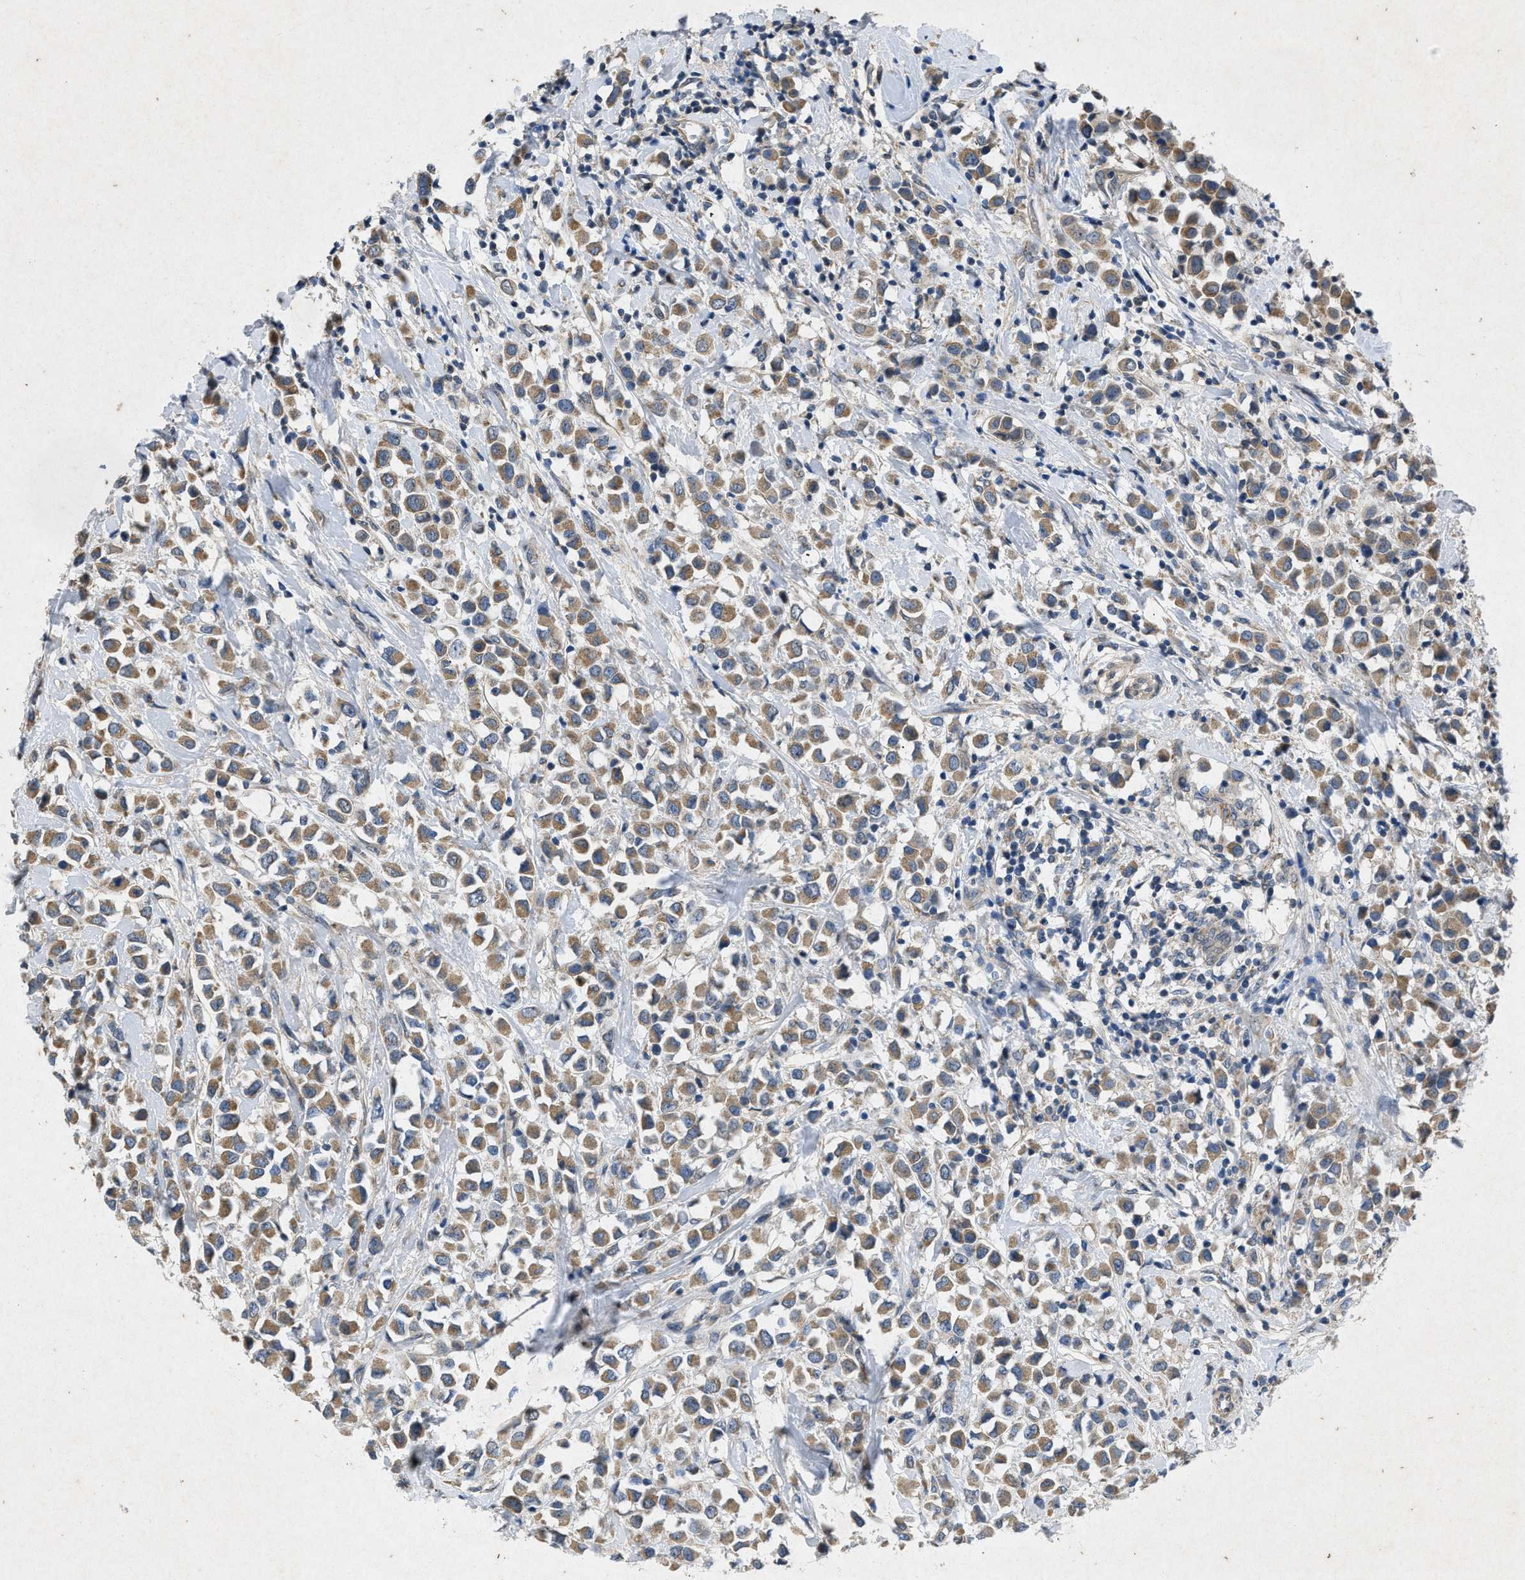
{"staining": {"intensity": "moderate", "quantity": ">75%", "location": "cytoplasmic/membranous"}, "tissue": "breast cancer", "cell_type": "Tumor cells", "image_type": "cancer", "snomed": [{"axis": "morphology", "description": "Duct carcinoma"}, {"axis": "topography", "description": "Breast"}], "caption": "This photomicrograph shows immunohistochemistry (IHC) staining of breast cancer (infiltrating ductal carcinoma), with medium moderate cytoplasmic/membranous staining in about >75% of tumor cells.", "gene": "PRKG2", "patient": {"sex": "female", "age": 61}}